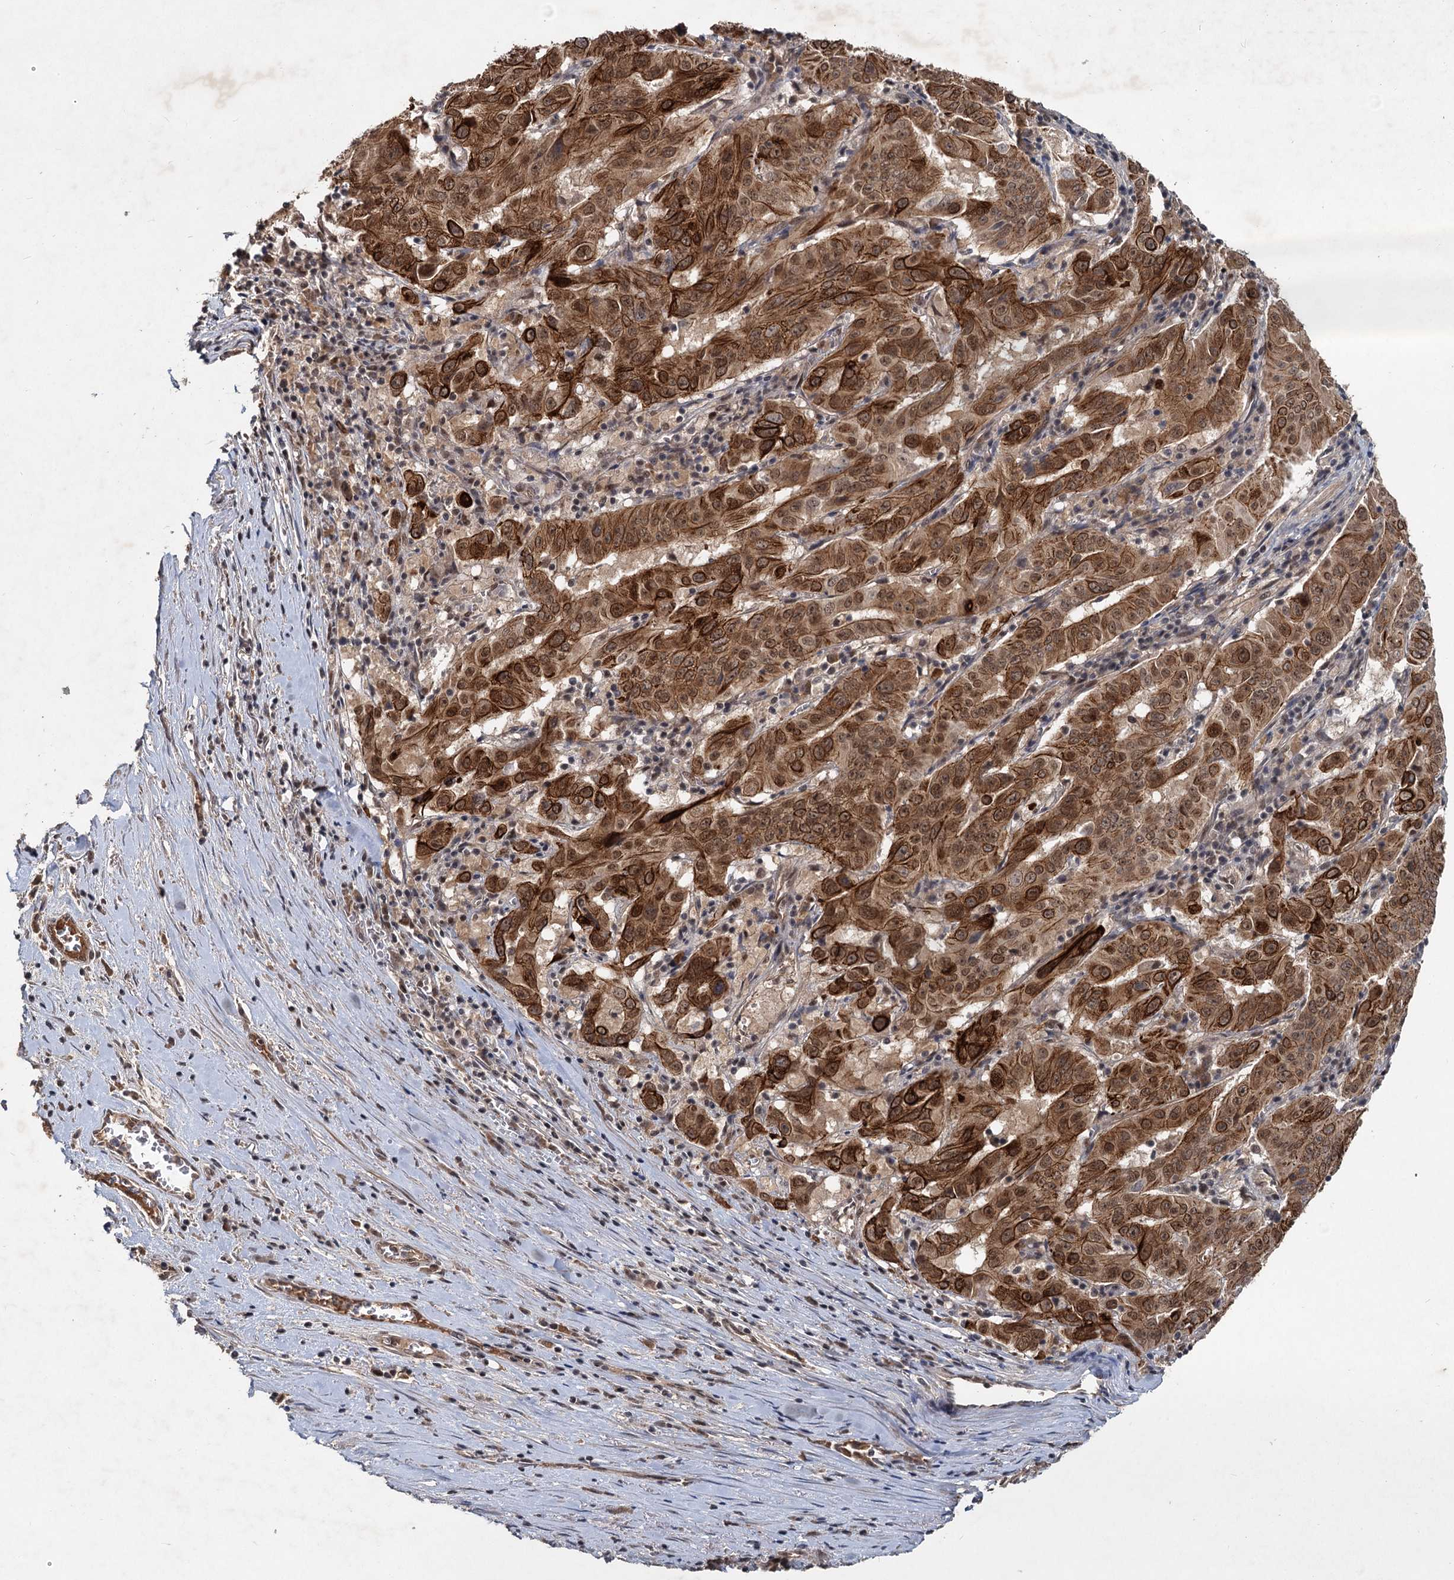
{"staining": {"intensity": "strong", "quantity": ">75%", "location": "cytoplasmic/membranous,nuclear"}, "tissue": "pancreatic cancer", "cell_type": "Tumor cells", "image_type": "cancer", "snomed": [{"axis": "morphology", "description": "Adenocarcinoma, NOS"}, {"axis": "topography", "description": "Pancreas"}], "caption": "A high amount of strong cytoplasmic/membranous and nuclear staining is identified in about >75% of tumor cells in adenocarcinoma (pancreatic) tissue. (DAB (3,3'-diaminobenzidine) IHC, brown staining for protein, blue staining for nuclei).", "gene": "RITA1", "patient": {"sex": "male", "age": 63}}